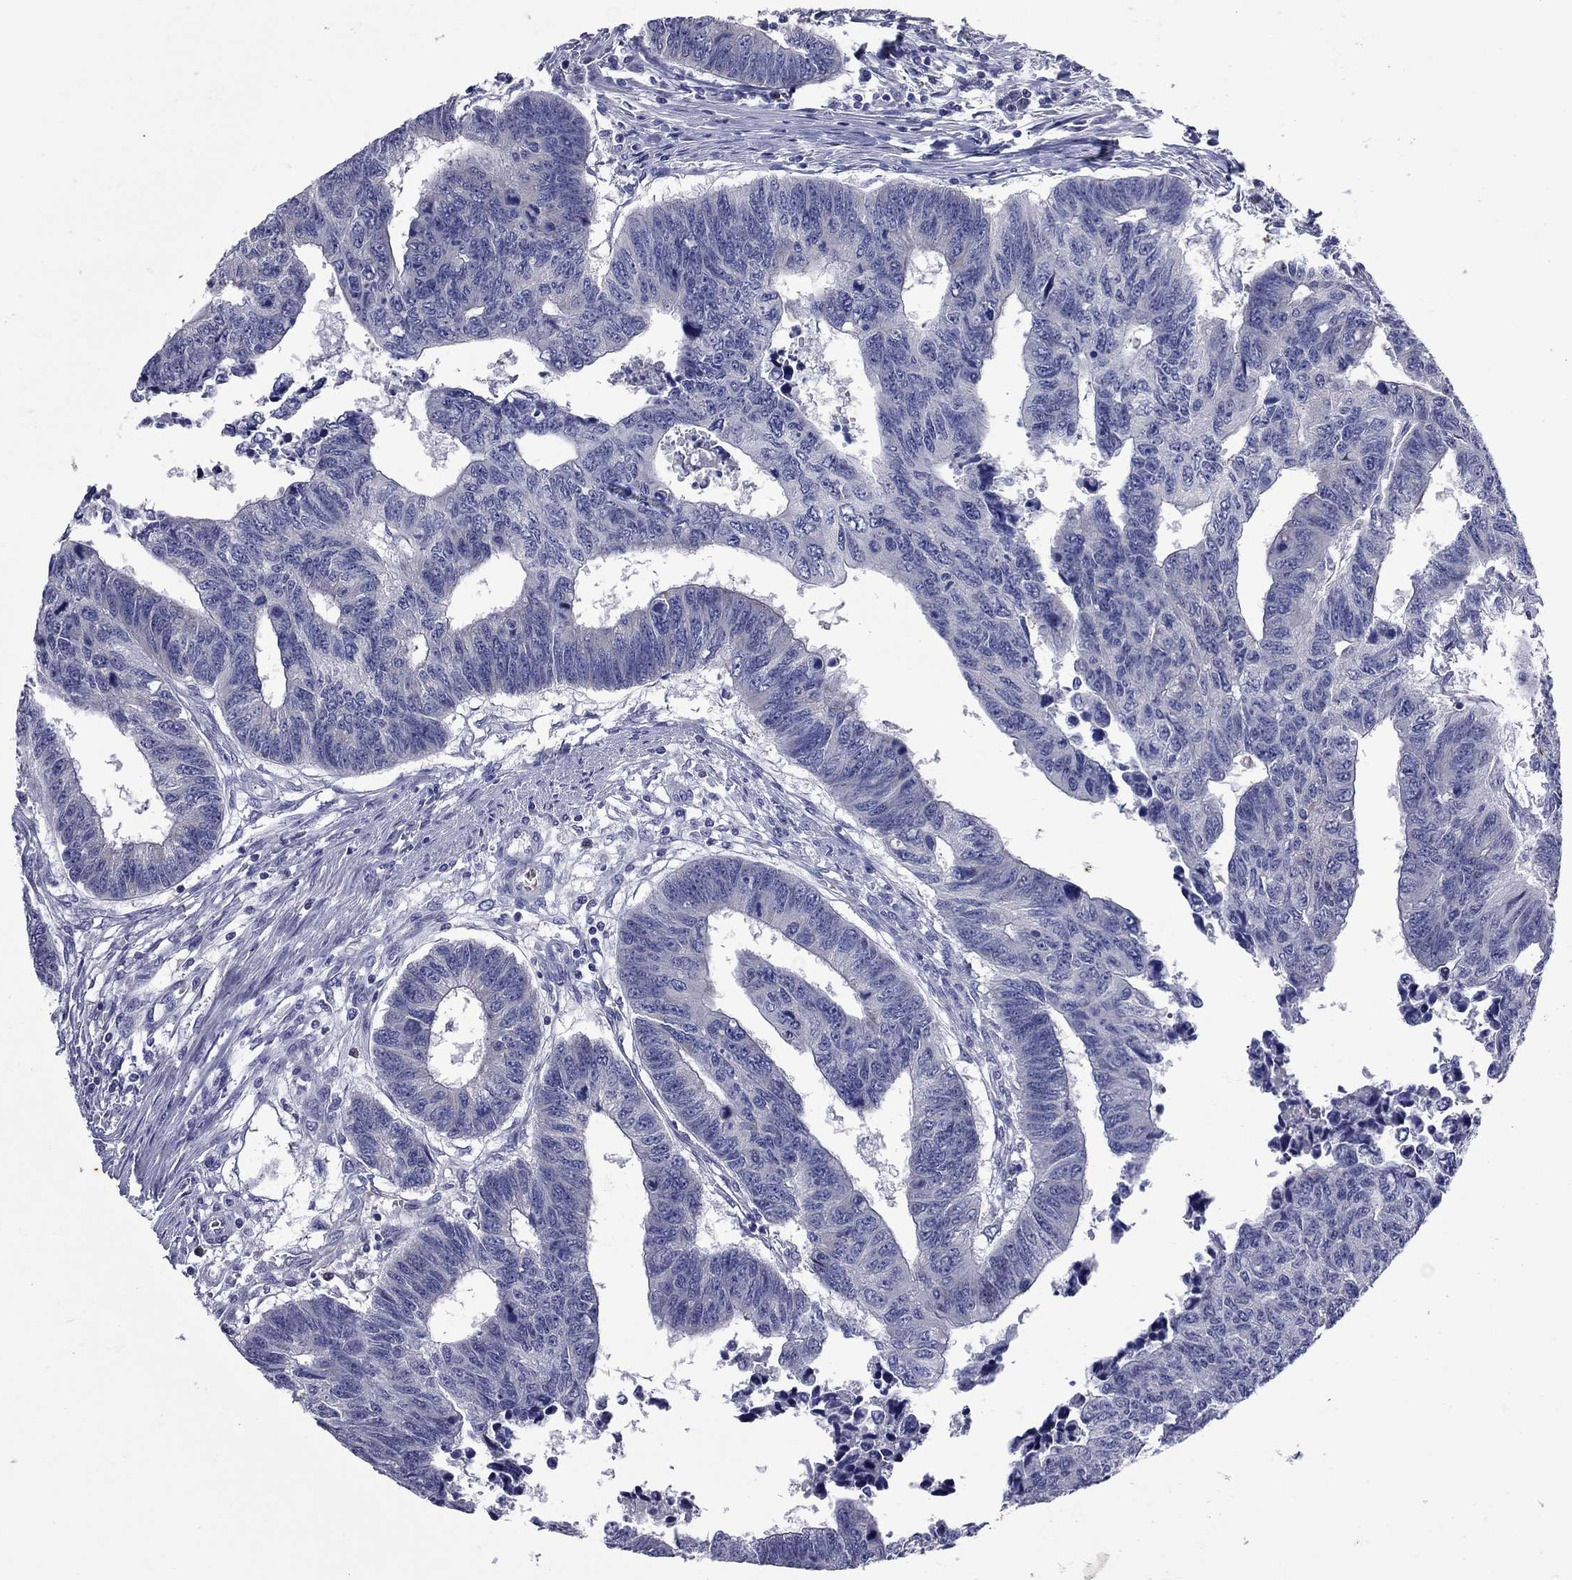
{"staining": {"intensity": "negative", "quantity": "none", "location": "none"}, "tissue": "colorectal cancer", "cell_type": "Tumor cells", "image_type": "cancer", "snomed": [{"axis": "morphology", "description": "Adenocarcinoma, NOS"}, {"axis": "topography", "description": "Rectum"}], "caption": "The IHC histopathology image has no significant expression in tumor cells of adenocarcinoma (colorectal) tissue.", "gene": "UNC119B", "patient": {"sex": "female", "age": 85}}